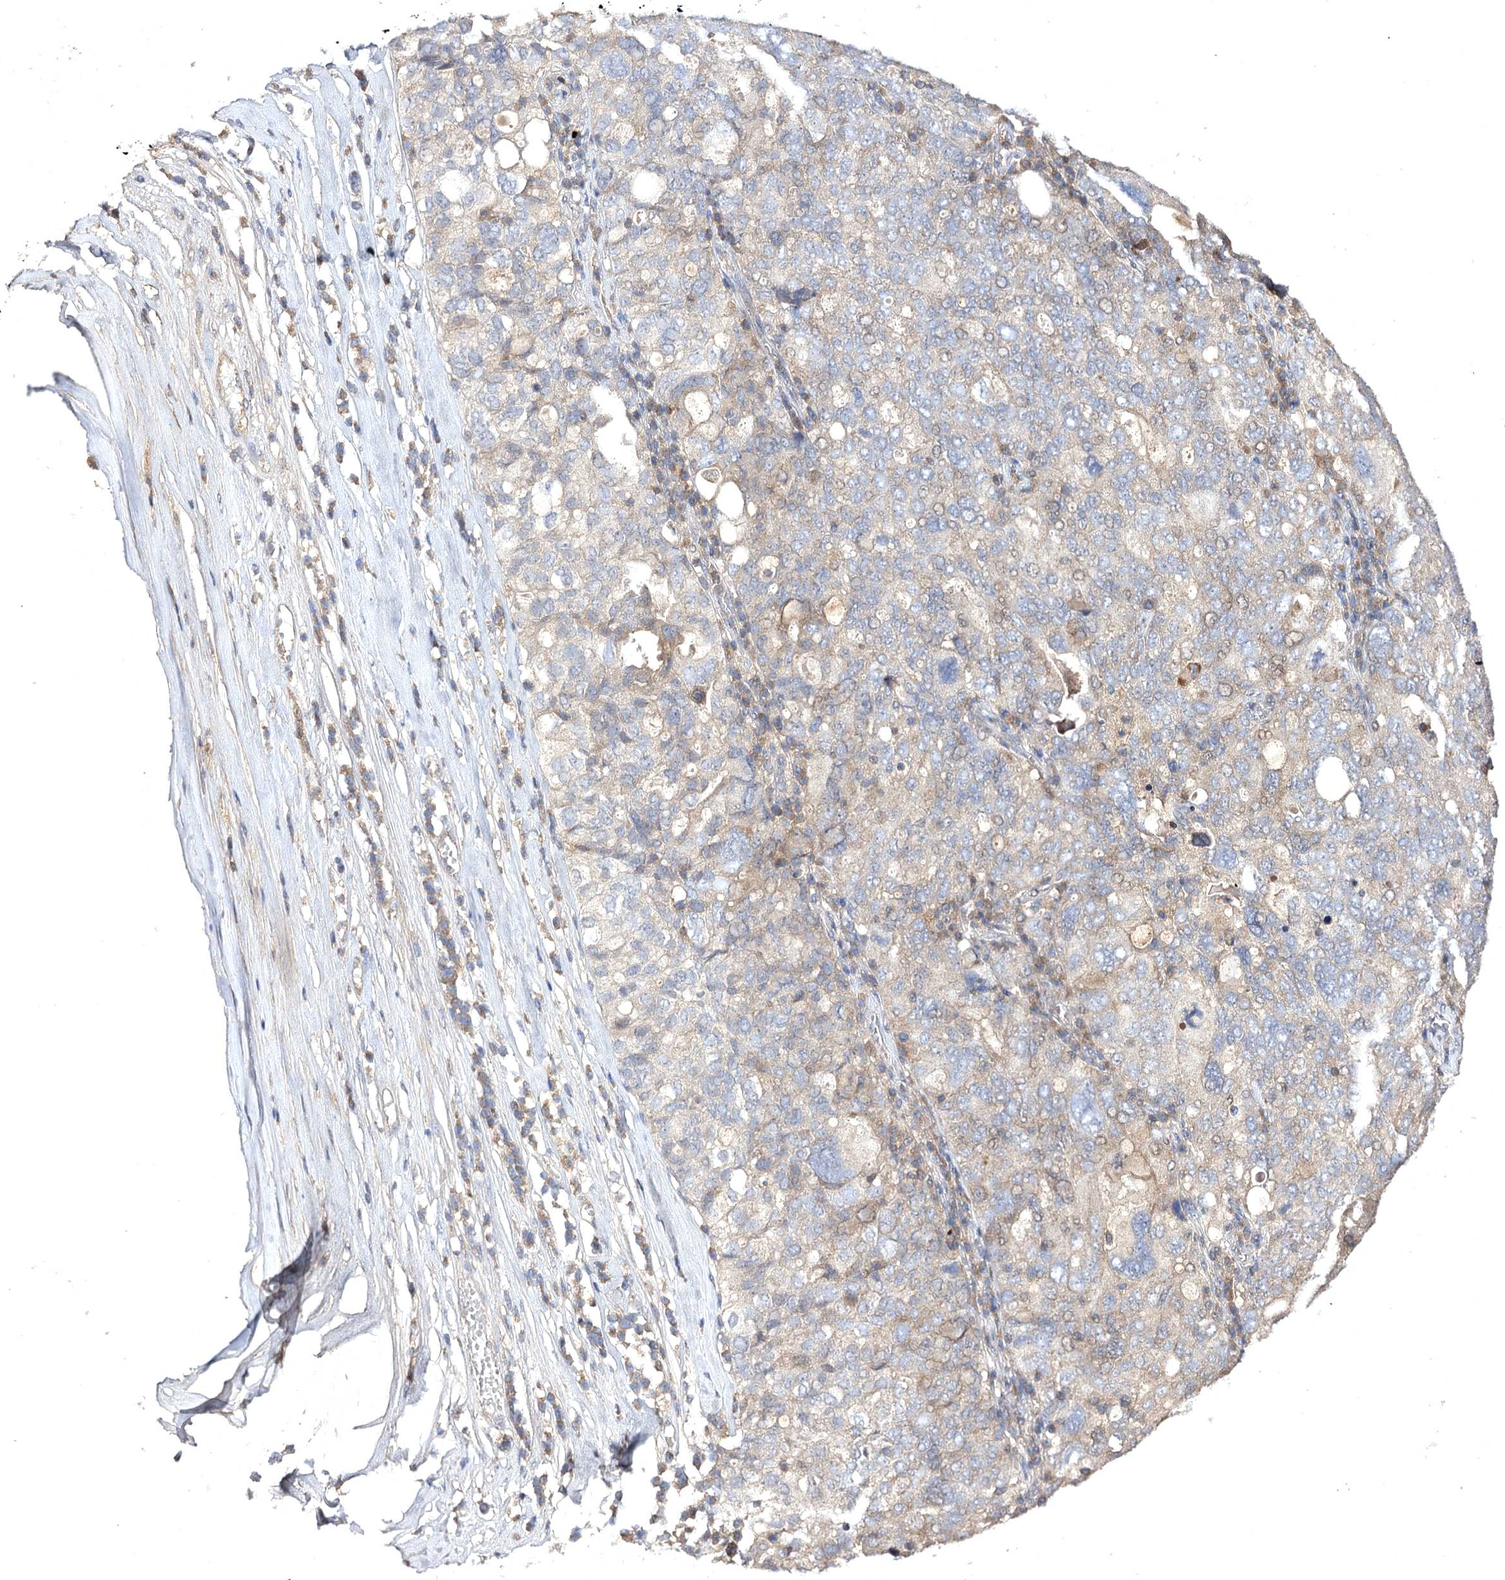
{"staining": {"intensity": "weak", "quantity": "<25%", "location": "cytoplasmic/membranous"}, "tissue": "ovarian cancer", "cell_type": "Tumor cells", "image_type": "cancer", "snomed": [{"axis": "morphology", "description": "Carcinoma, endometroid"}, {"axis": "topography", "description": "Ovary"}], "caption": "A photomicrograph of endometroid carcinoma (ovarian) stained for a protein reveals no brown staining in tumor cells. The staining was performed using DAB (3,3'-diaminobenzidine) to visualize the protein expression in brown, while the nuclei were stained in blue with hematoxylin (Magnification: 20x).", "gene": "BCR", "patient": {"sex": "female", "age": 62}}